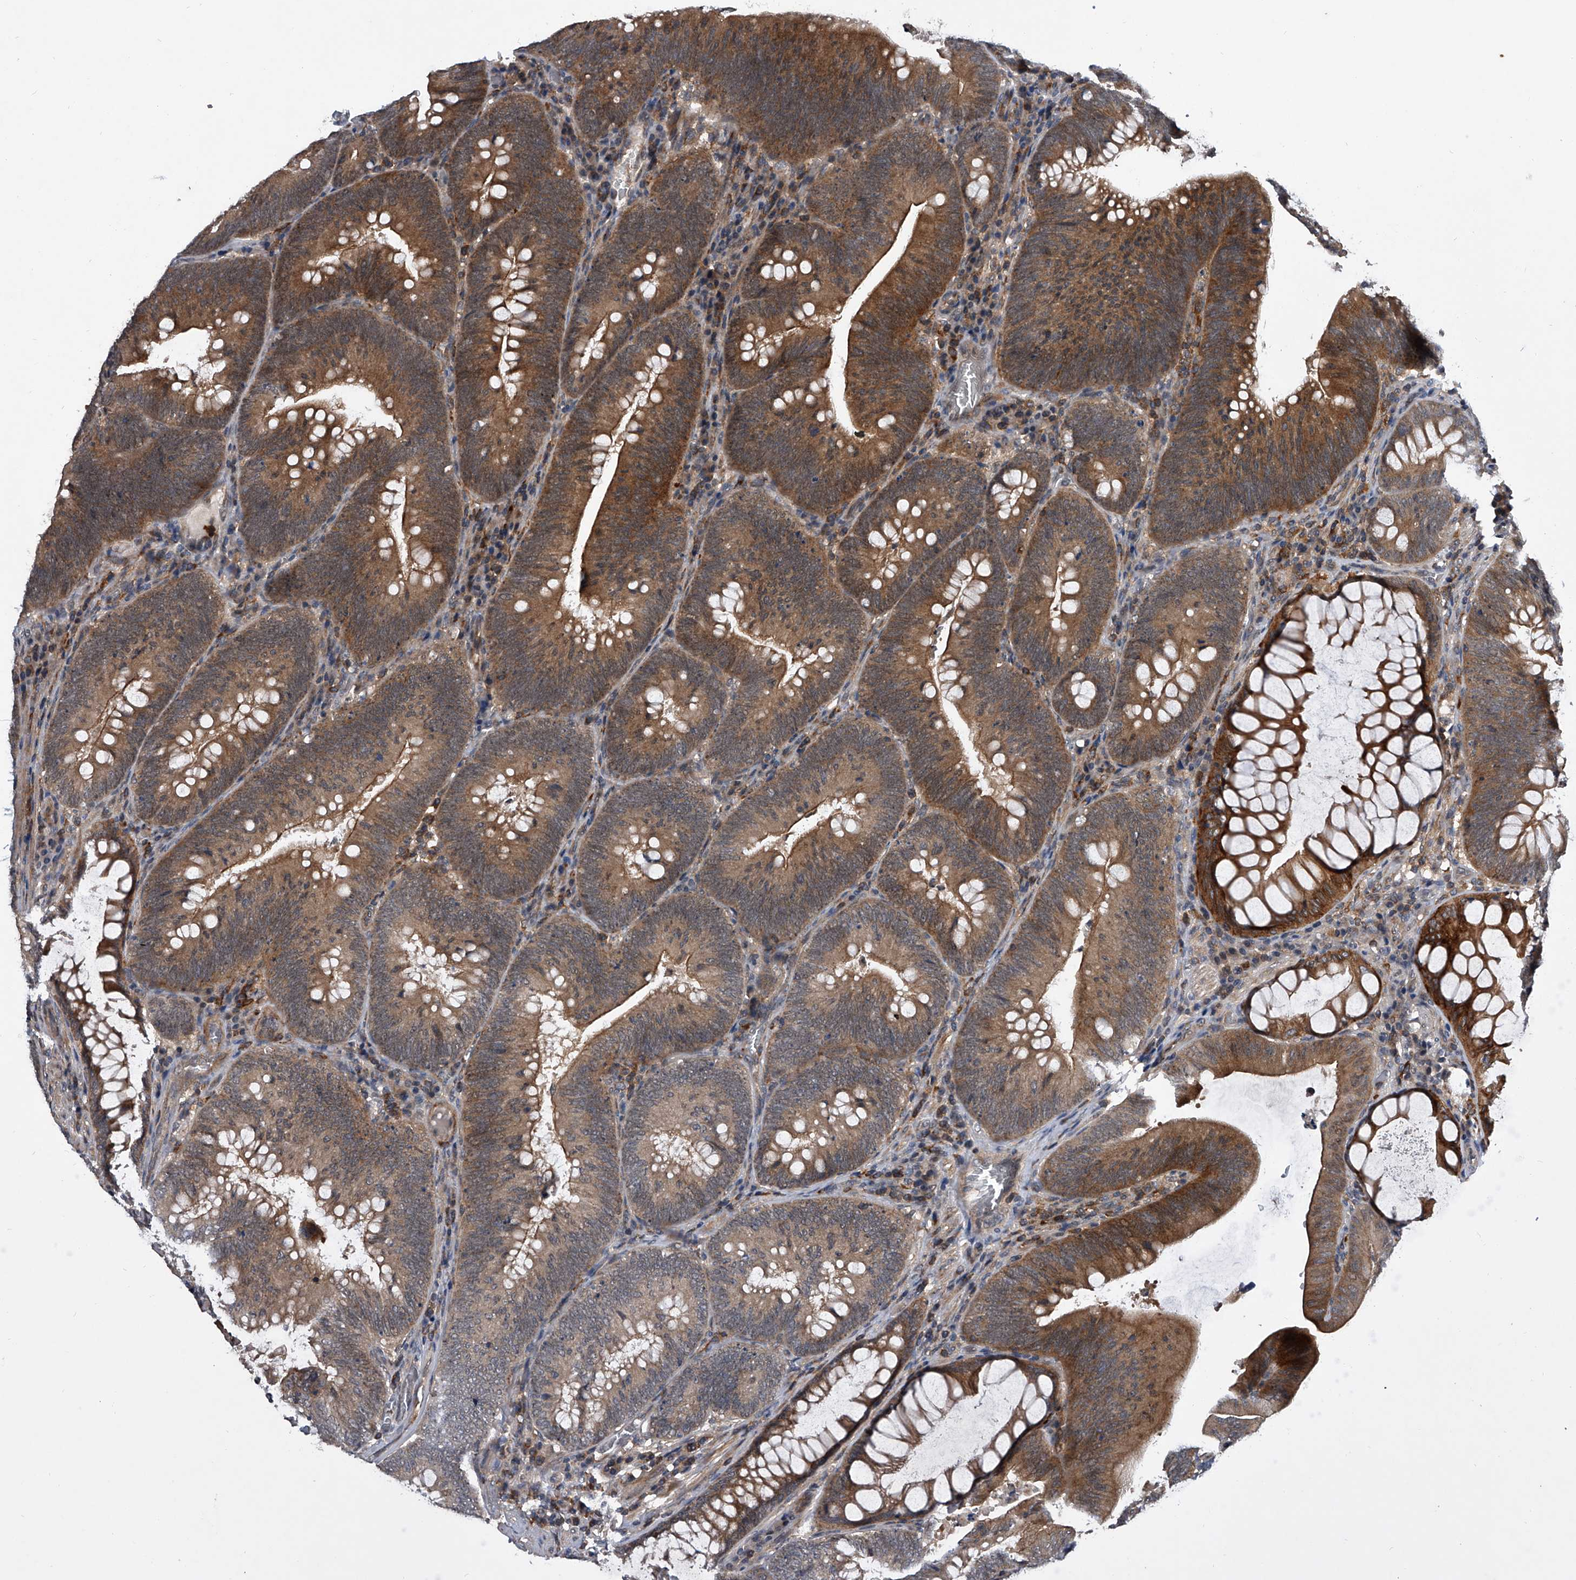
{"staining": {"intensity": "moderate", "quantity": ">75%", "location": "cytoplasmic/membranous"}, "tissue": "colorectal cancer", "cell_type": "Tumor cells", "image_type": "cancer", "snomed": [{"axis": "morphology", "description": "Normal tissue, NOS"}, {"axis": "topography", "description": "Colon"}], "caption": "Immunohistochemical staining of human colorectal cancer demonstrates medium levels of moderate cytoplasmic/membranous protein expression in approximately >75% of tumor cells.", "gene": "ZNF30", "patient": {"sex": "female", "age": 82}}